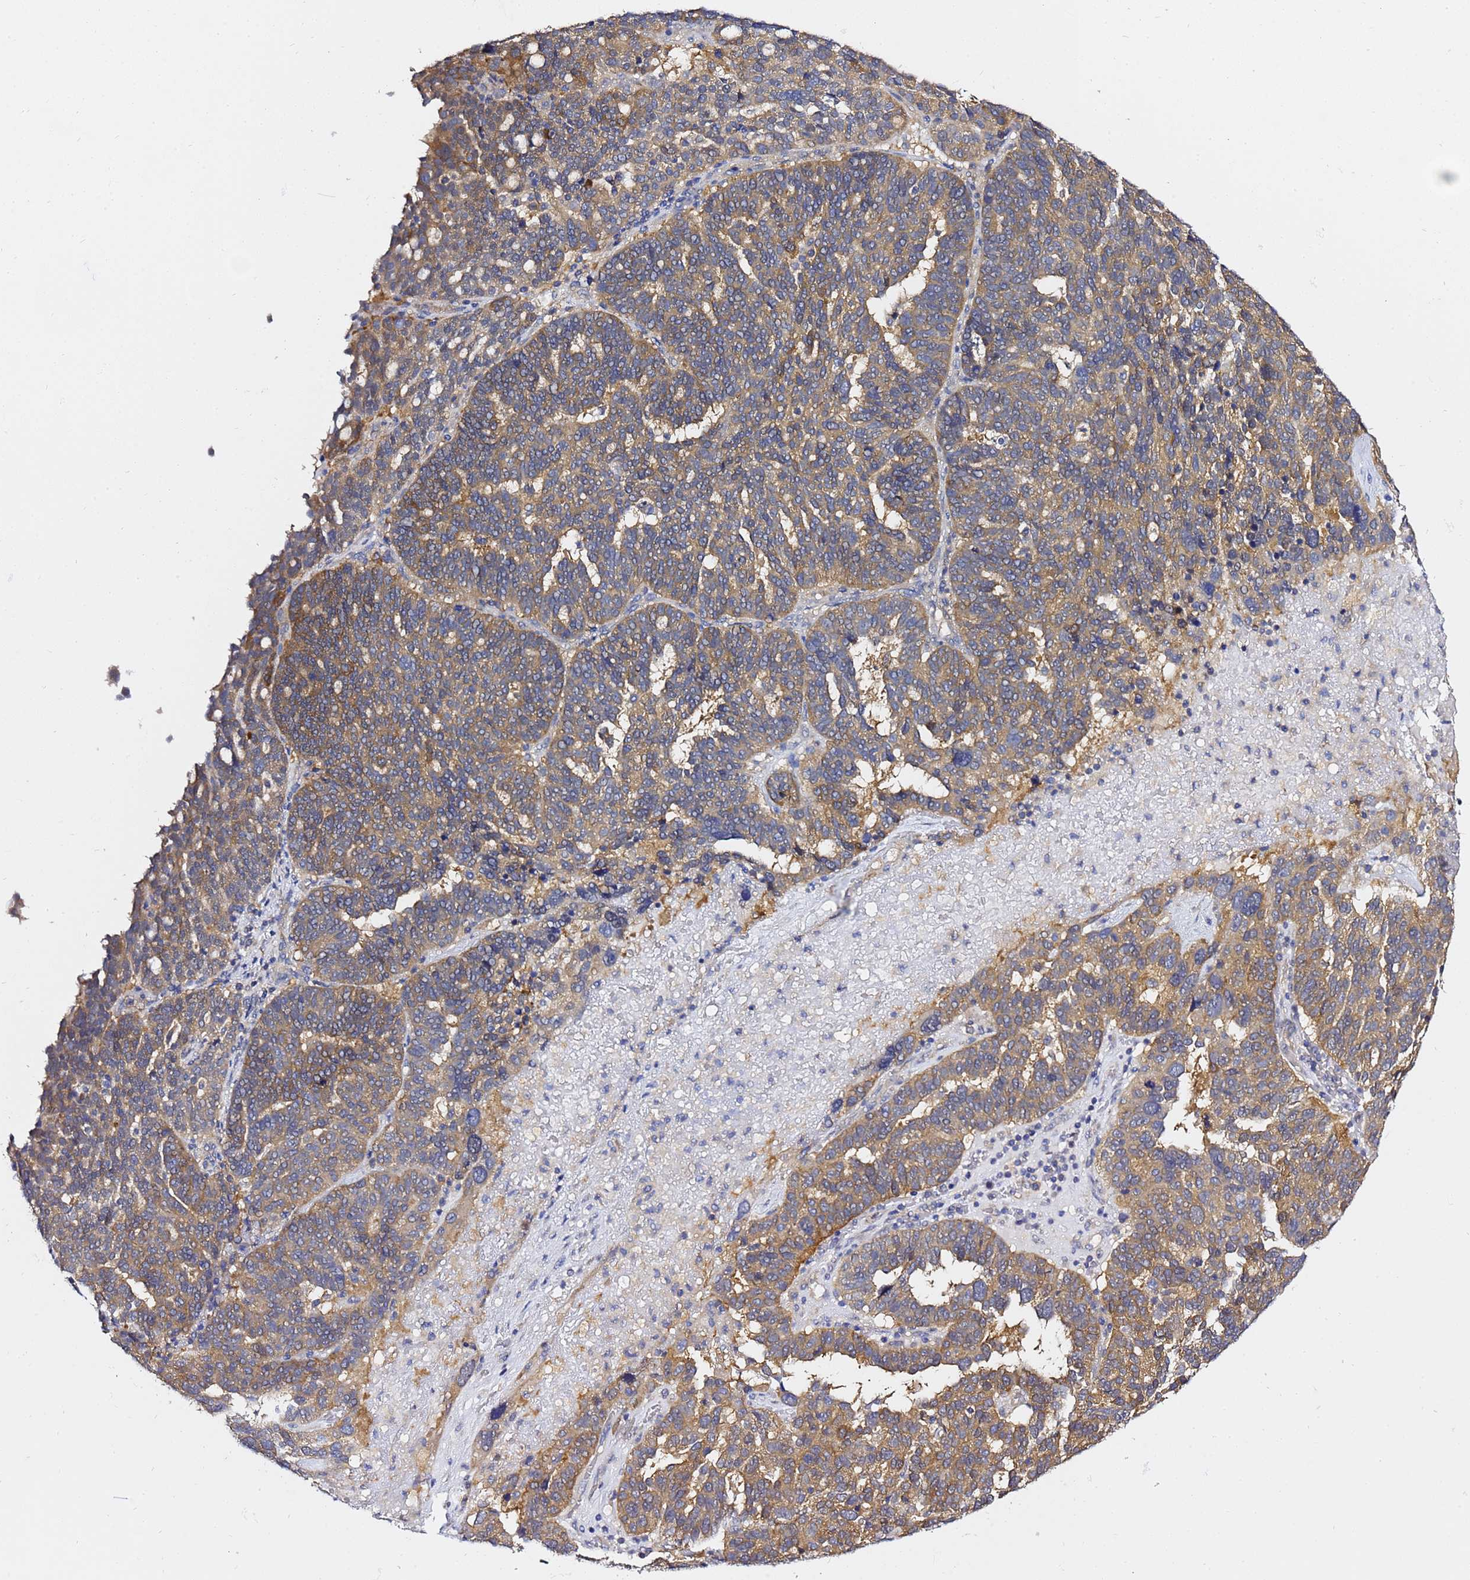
{"staining": {"intensity": "moderate", "quantity": ">75%", "location": "cytoplasmic/membranous"}, "tissue": "ovarian cancer", "cell_type": "Tumor cells", "image_type": "cancer", "snomed": [{"axis": "morphology", "description": "Cystadenocarcinoma, serous, NOS"}, {"axis": "topography", "description": "Ovary"}], "caption": "A brown stain labels moderate cytoplasmic/membranous staining of a protein in human ovarian serous cystadenocarcinoma tumor cells. The protein is stained brown, and the nuclei are stained in blue (DAB (3,3'-diaminobenzidine) IHC with brightfield microscopy, high magnification).", "gene": "LENG1", "patient": {"sex": "female", "age": 59}}